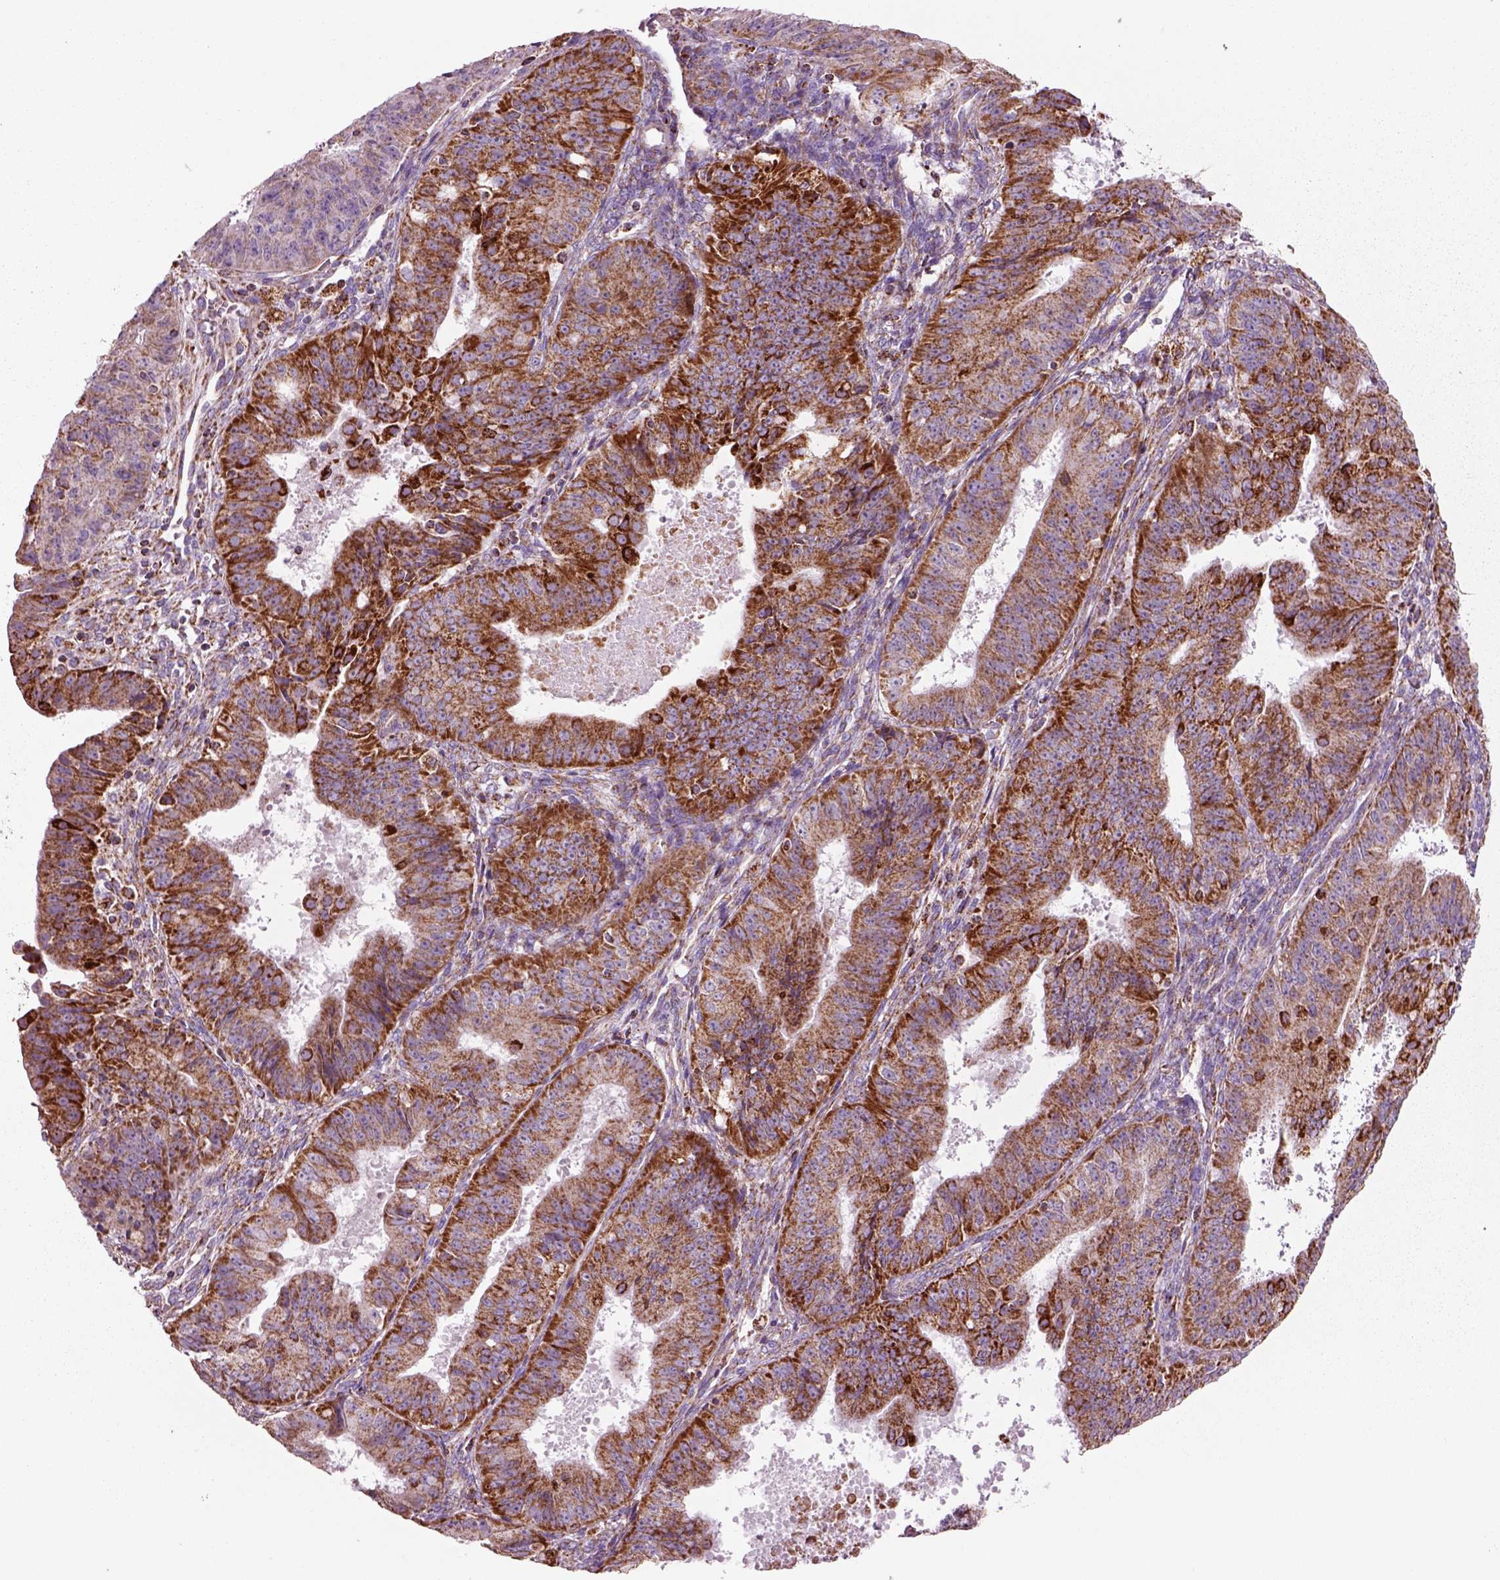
{"staining": {"intensity": "strong", "quantity": ">75%", "location": "cytoplasmic/membranous"}, "tissue": "ovarian cancer", "cell_type": "Tumor cells", "image_type": "cancer", "snomed": [{"axis": "morphology", "description": "Carcinoma, endometroid"}, {"axis": "topography", "description": "Ovary"}], "caption": "There is high levels of strong cytoplasmic/membranous expression in tumor cells of endometroid carcinoma (ovarian), as demonstrated by immunohistochemical staining (brown color).", "gene": "SLC25A24", "patient": {"sex": "female", "age": 42}}